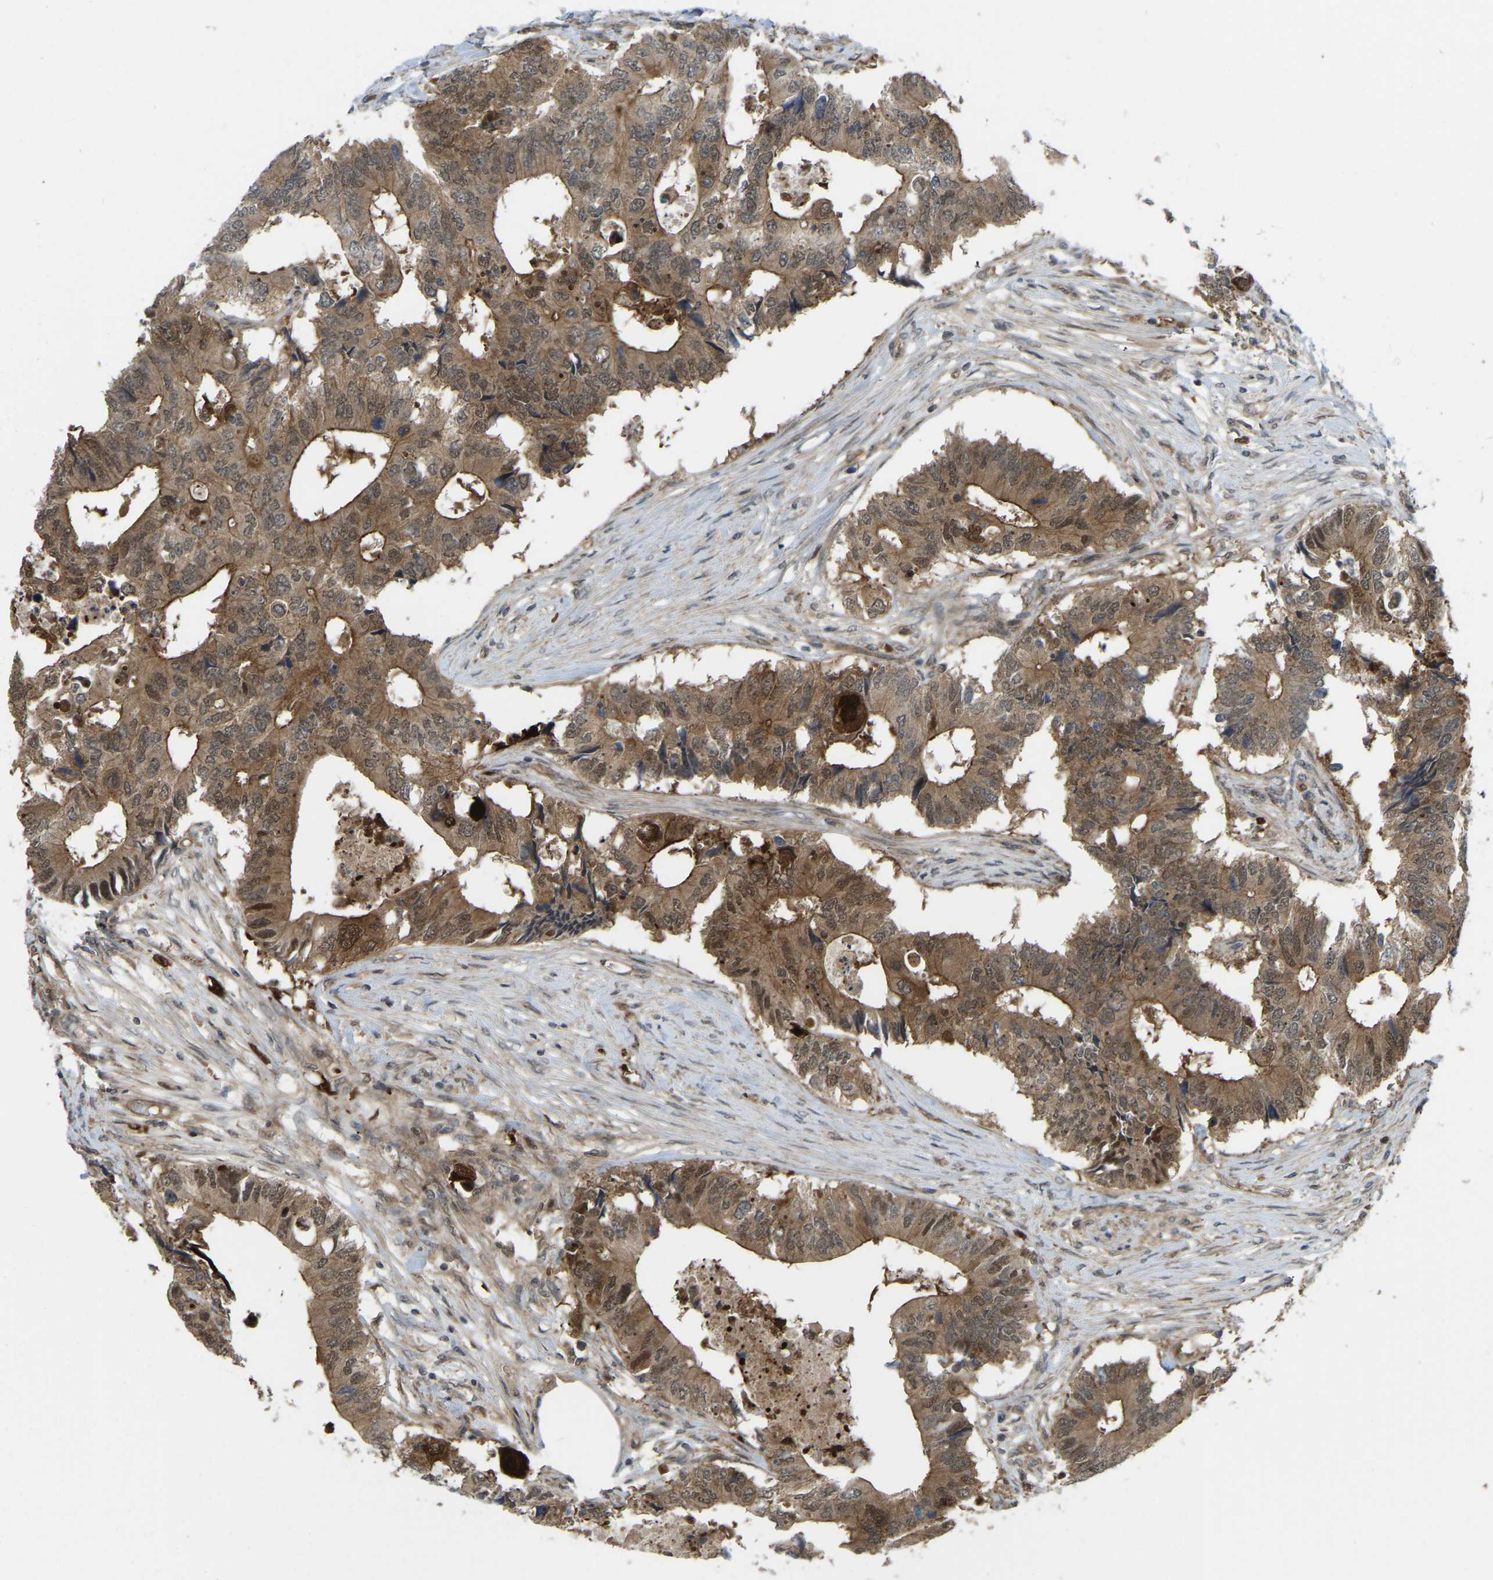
{"staining": {"intensity": "moderate", "quantity": ">75%", "location": "cytoplasmic/membranous"}, "tissue": "colorectal cancer", "cell_type": "Tumor cells", "image_type": "cancer", "snomed": [{"axis": "morphology", "description": "Adenocarcinoma, NOS"}, {"axis": "topography", "description": "Colon"}], "caption": "Immunohistochemistry (IHC) image of human adenocarcinoma (colorectal) stained for a protein (brown), which demonstrates medium levels of moderate cytoplasmic/membranous expression in approximately >75% of tumor cells.", "gene": "SERPINB5", "patient": {"sex": "male", "age": 71}}